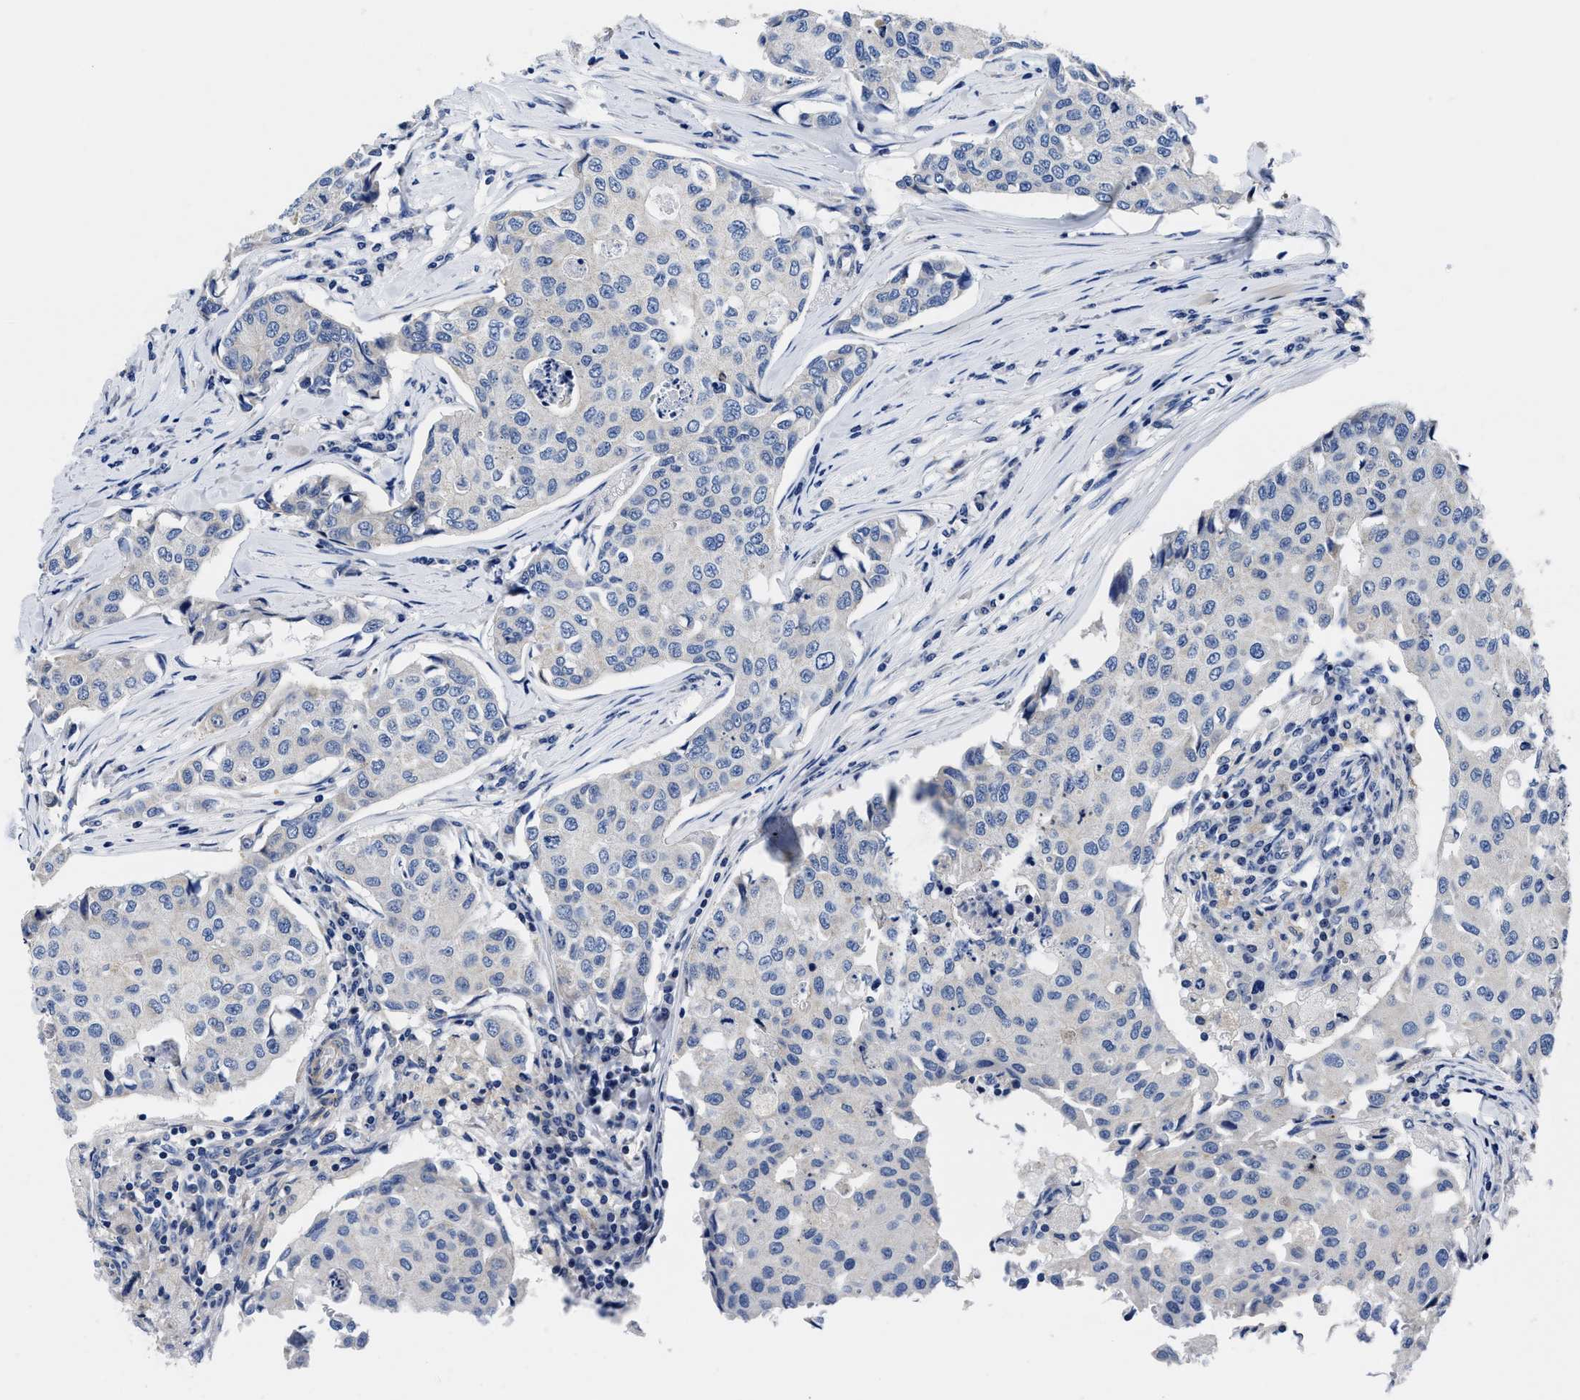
{"staining": {"intensity": "negative", "quantity": "none", "location": "none"}, "tissue": "breast cancer", "cell_type": "Tumor cells", "image_type": "cancer", "snomed": [{"axis": "morphology", "description": "Duct carcinoma"}, {"axis": "topography", "description": "Breast"}], "caption": "Histopathology image shows no protein expression in tumor cells of infiltrating ductal carcinoma (breast) tissue.", "gene": "SLC35F1", "patient": {"sex": "female", "age": 80}}